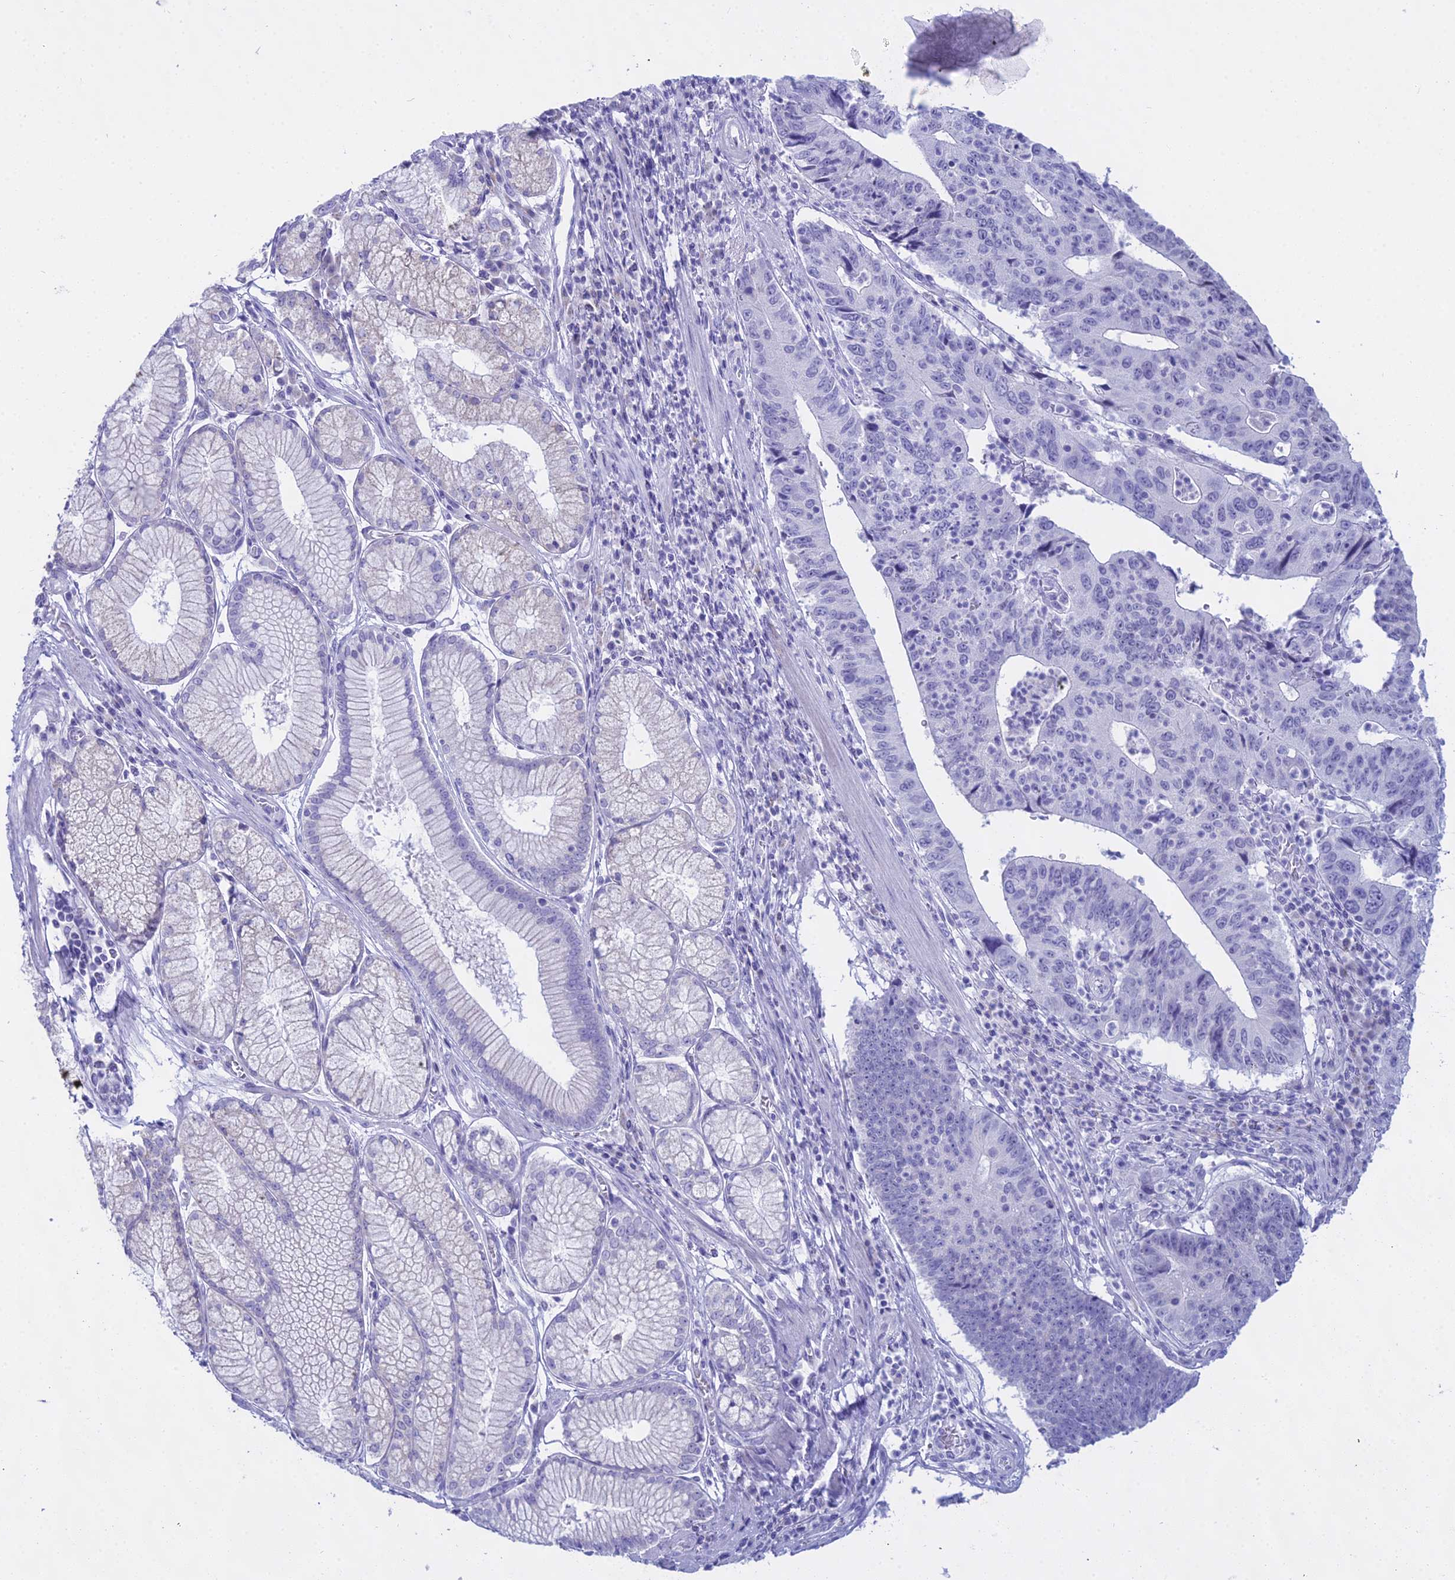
{"staining": {"intensity": "negative", "quantity": "none", "location": "none"}, "tissue": "stomach cancer", "cell_type": "Tumor cells", "image_type": "cancer", "snomed": [{"axis": "morphology", "description": "Adenocarcinoma, NOS"}, {"axis": "topography", "description": "Stomach"}], "caption": "DAB immunohistochemical staining of human stomach cancer (adenocarcinoma) reveals no significant expression in tumor cells. (Stains: DAB IHC with hematoxylin counter stain, Microscopy: brightfield microscopy at high magnification).", "gene": "CGB2", "patient": {"sex": "male", "age": 59}}